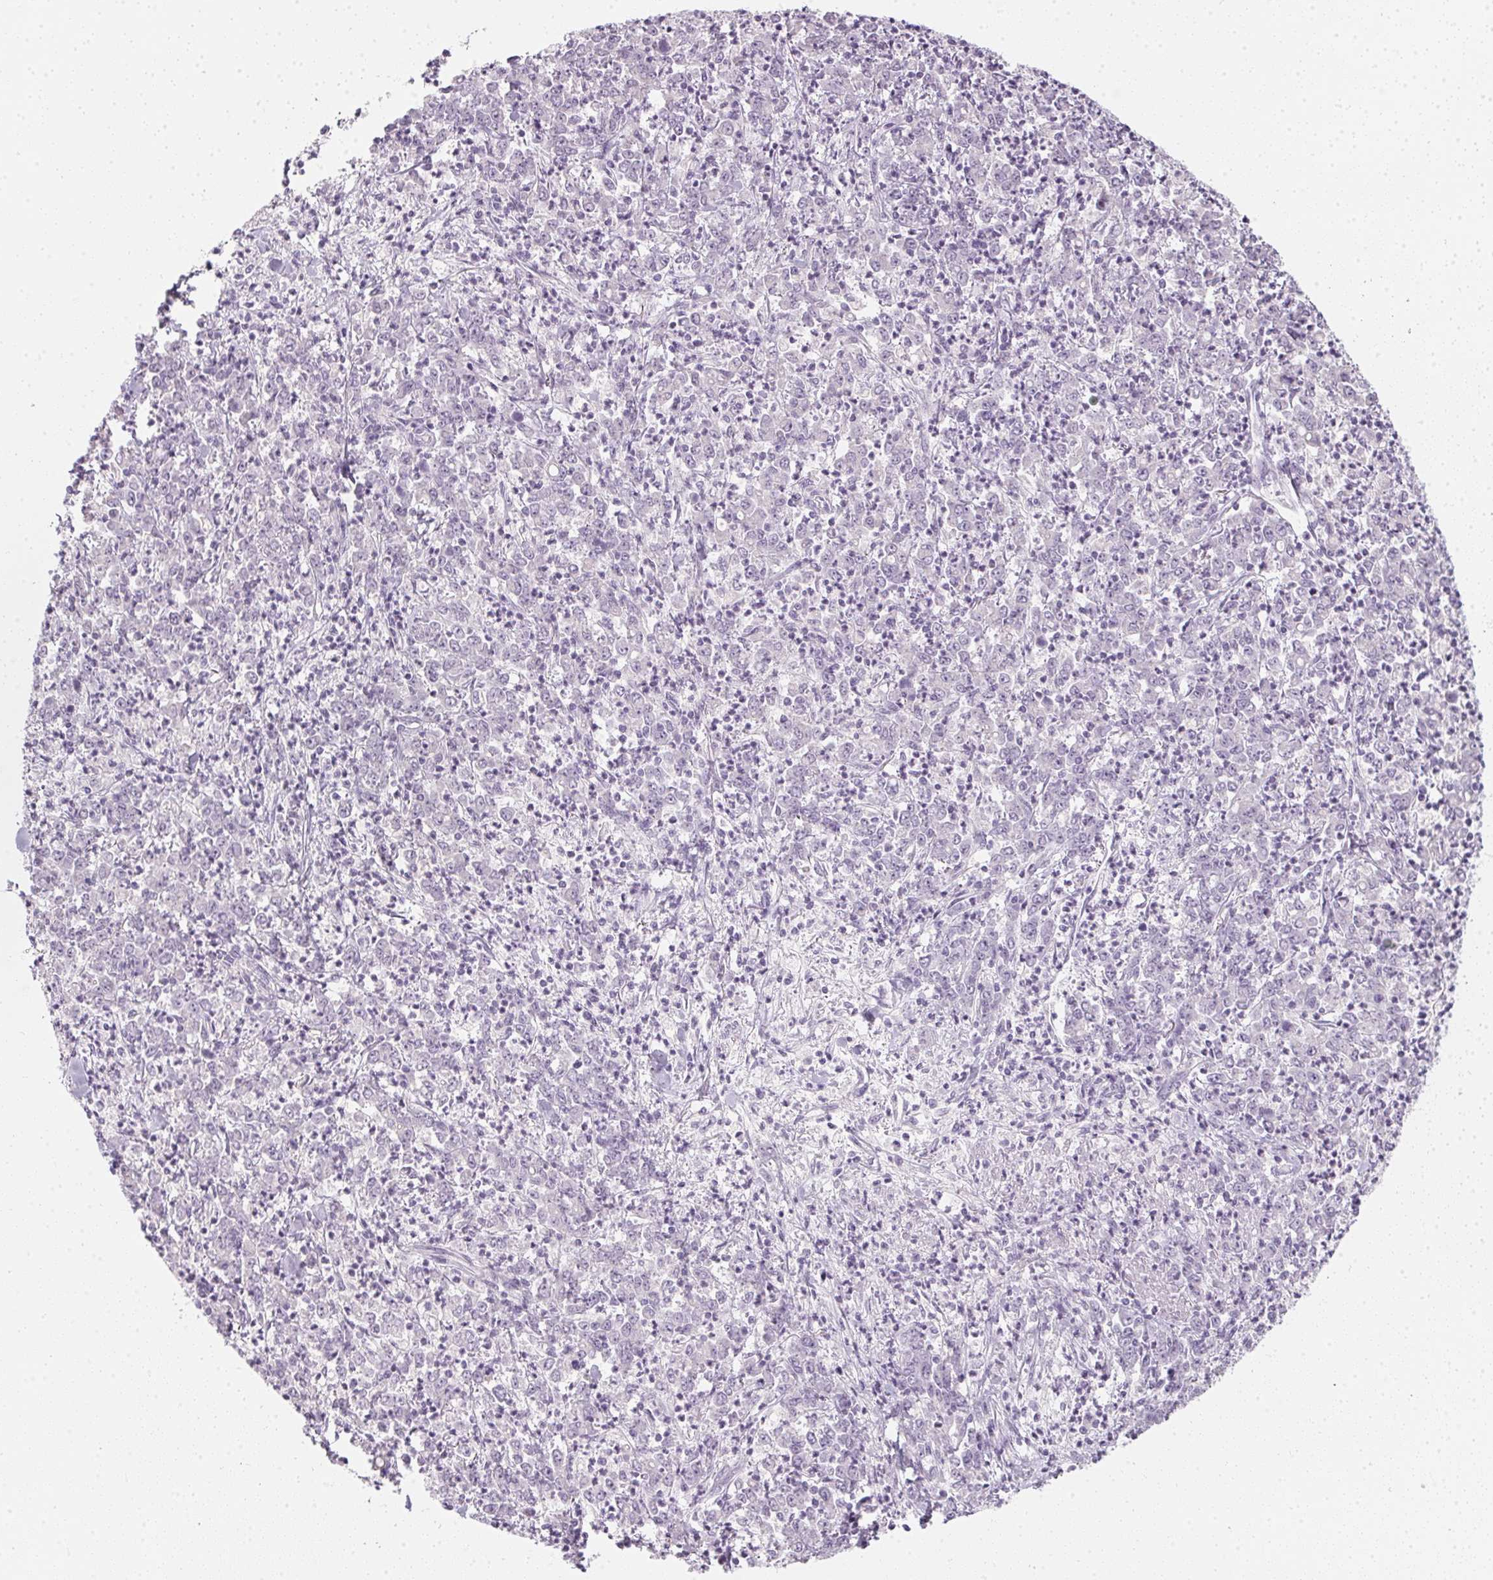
{"staining": {"intensity": "negative", "quantity": "none", "location": "none"}, "tissue": "stomach cancer", "cell_type": "Tumor cells", "image_type": "cancer", "snomed": [{"axis": "morphology", "description": "Adenocarcinoma, NOS"}, {"axis": "topography", "description": "Stomach, lower"}], "caption": "There is no significant staining in tumor cells of stomach cancer (adenocarcinoma).", "gene": "TMEM72", "patient": {"sex": "female", "age": 71}}